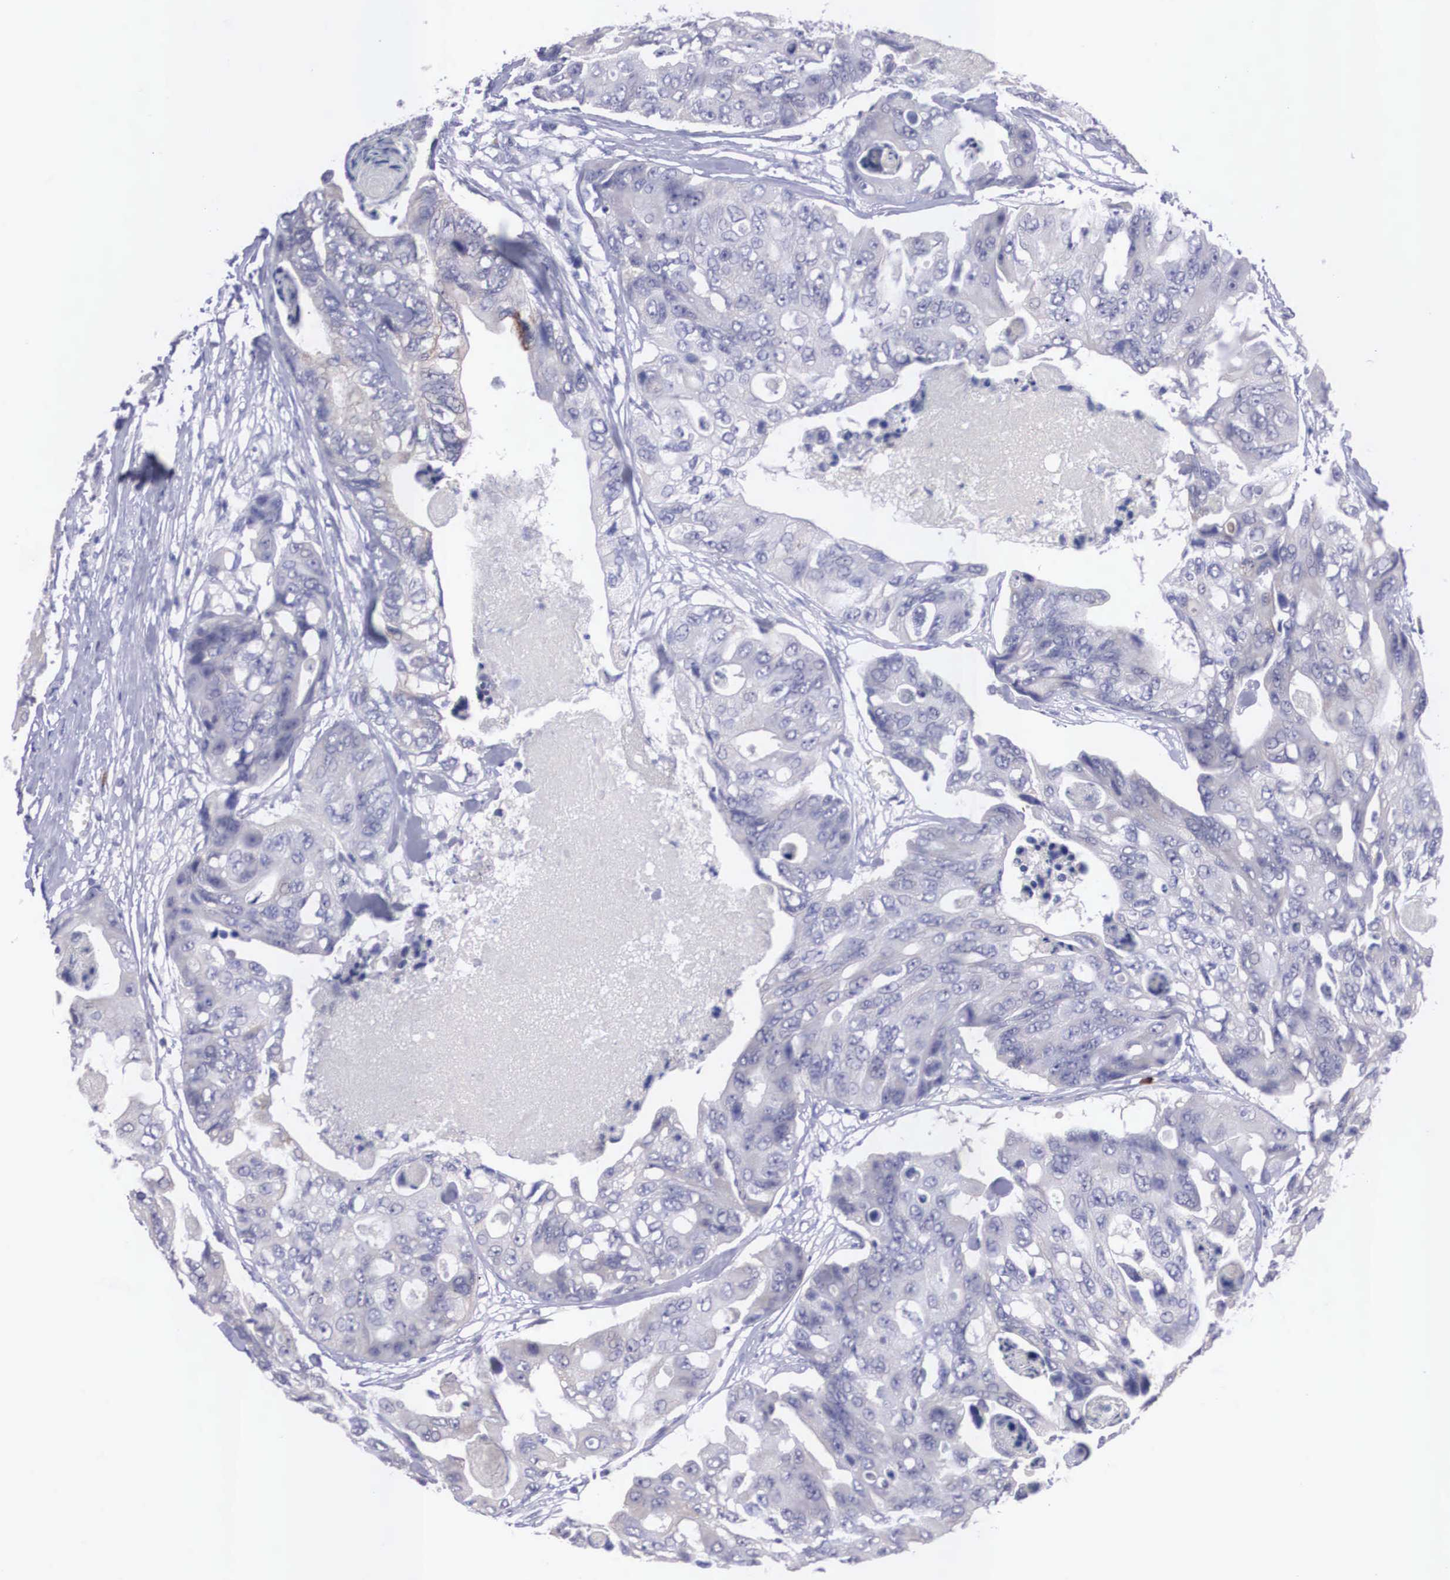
{"staining": {"intensity": "negative", "quantity": "none", "location": "none"}, "tissue": "colorectal cancer", "cell_type": "Tumor cells", "image_type": "cancer", "snomed": [{"axis": "morphology", "description": "Adenocarcinoma, NOS"}, {"axis": "topography", "description": "Colon"}], "caption": "This is an immunohistochemistry micrograph of adenocarcinoma (colorectal). There is no expression in tumor cells.", "gene": "REPS2", "patient": {"sex": "female", "age": 86}}